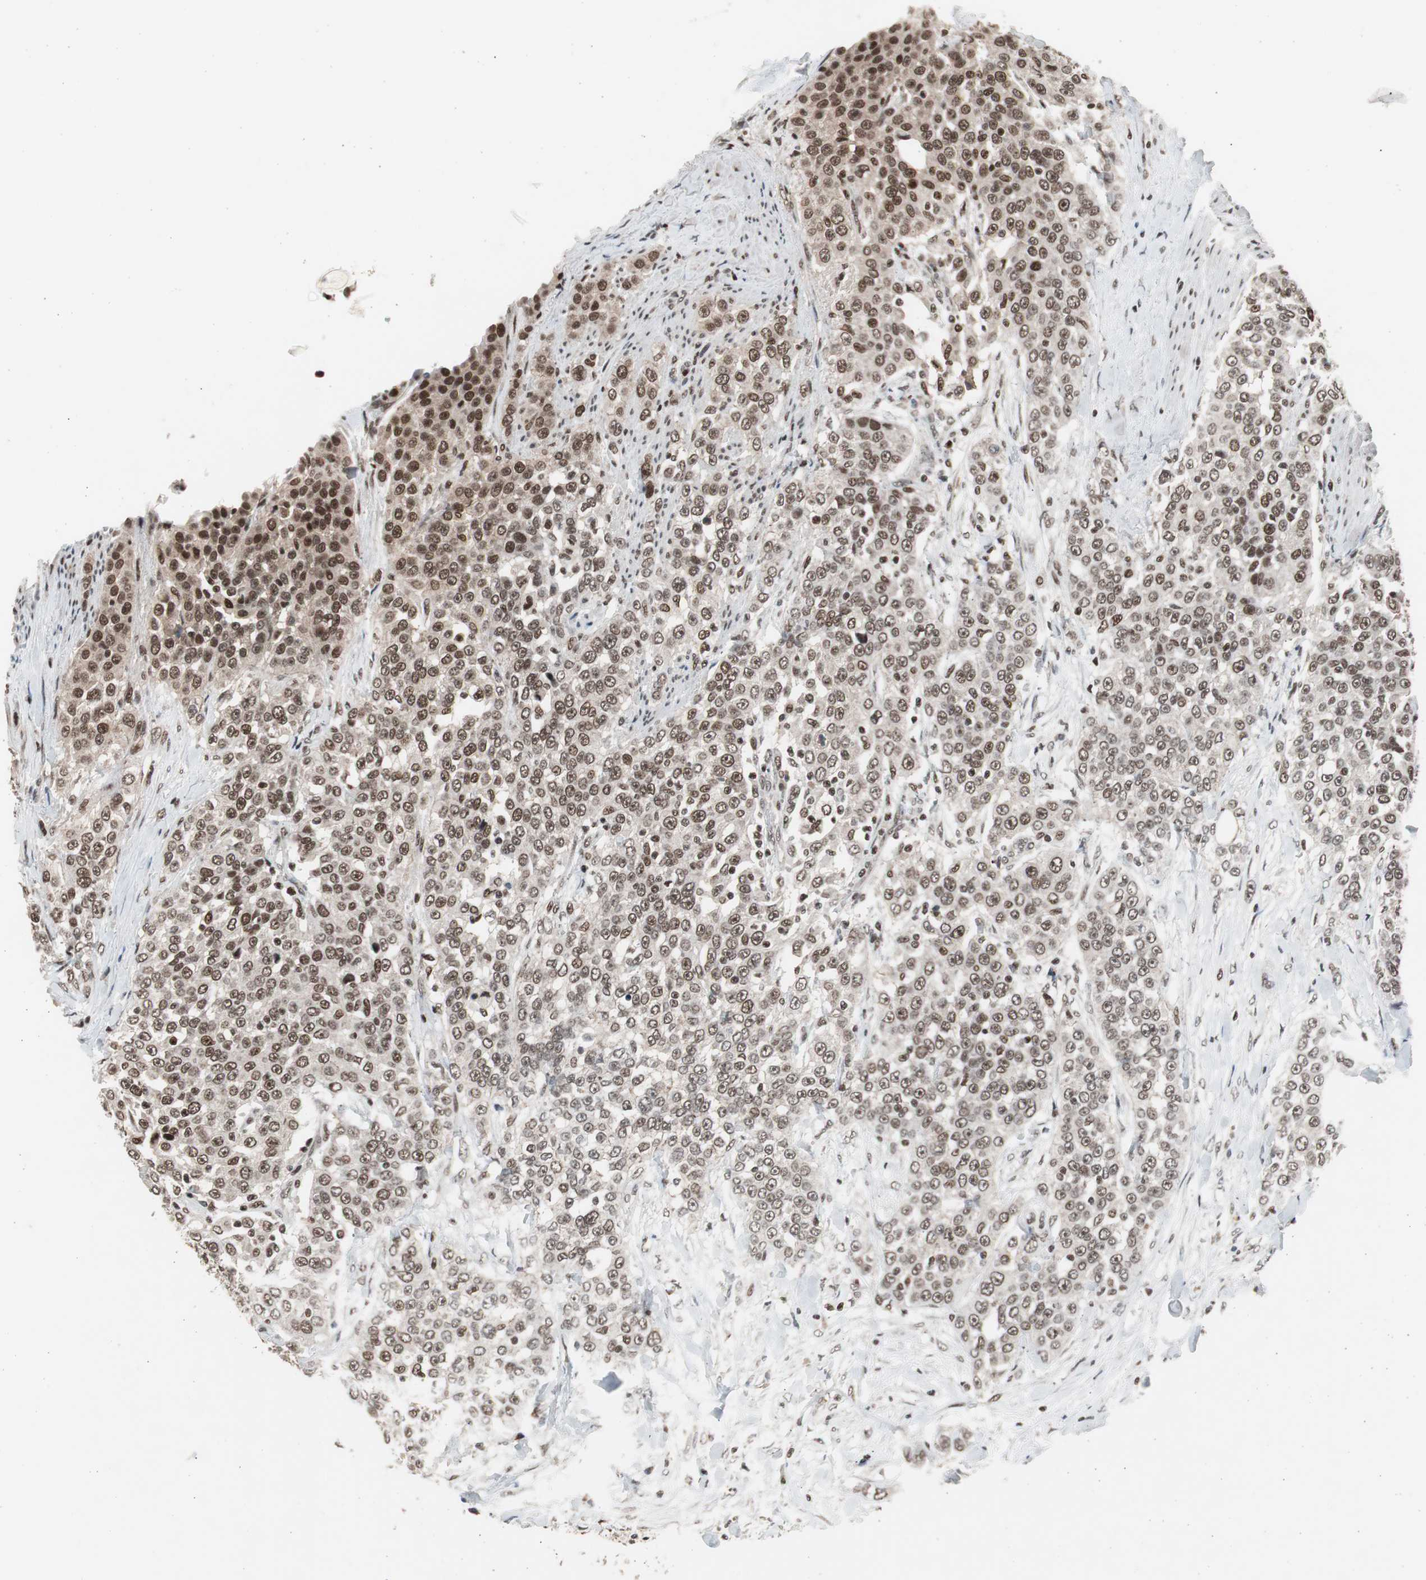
{"staining": {"intensity": "moderate", "quantity": ">75%", "location": "nuclear"}, "tissue": "urothelial cancer", "cell_type": "Tumor cells", "image_type": "cancer", "snomed": [{"axis": "morphology", "description": "Urothelial carcinoma, High grade"}, {"axis": "topography", "description": "Urinary bladder"}], "caption": "A medium amount of moderate nuclear staining is present in about >75% of tumor cells in high-grade urothelial carcinoma tissue.", "gene": "RPA1", "patient": {"sex": "female", "age": 80}}